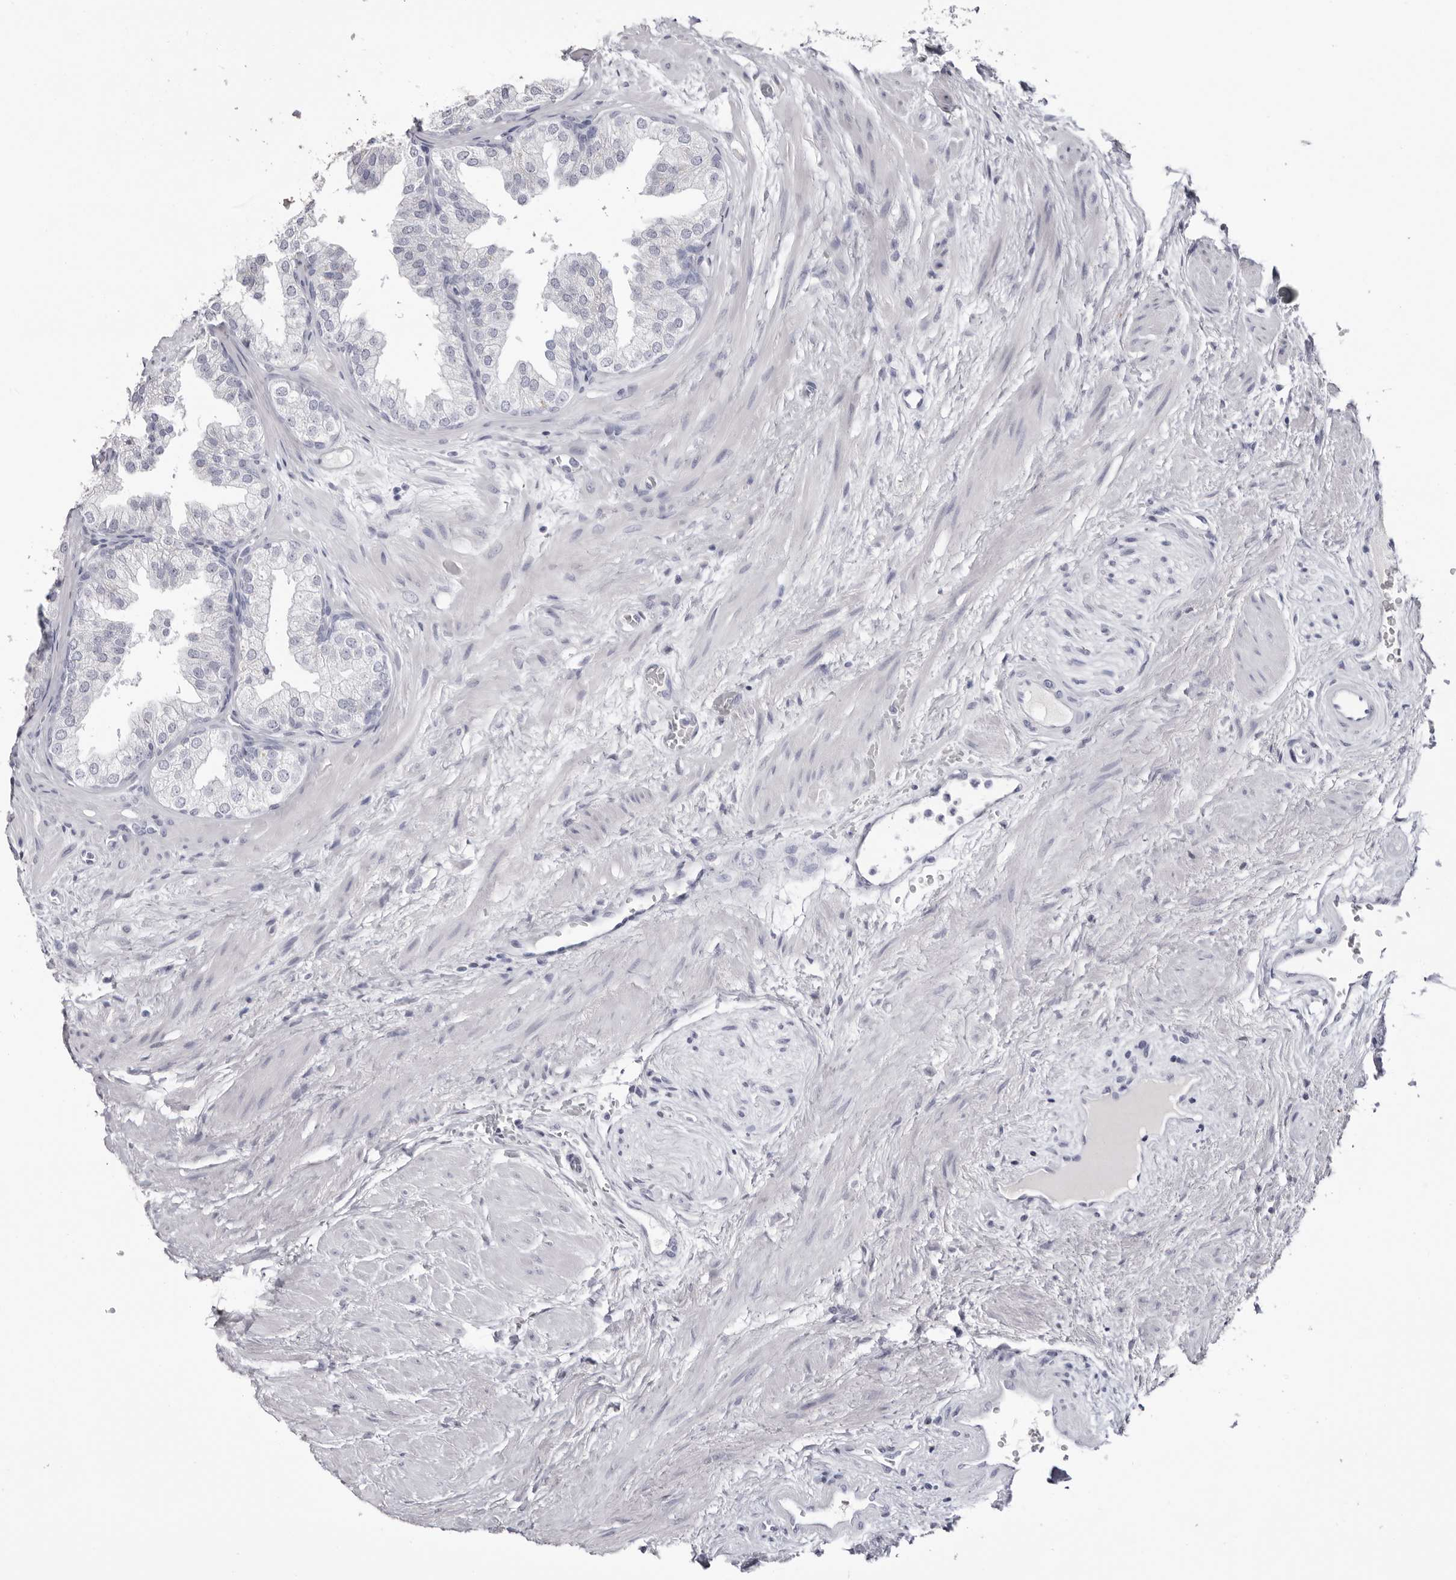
{"staining": {"intensity": "negative", "quantity": "none", "location": "none"}, "tissue": "prostate", "cell_type": "Glandular cells", "image_type": "normal", "snomed": [{"axis": "morphology", "description": "Normal tissue, NOS"}, {"axis": "topography", "description": "Prostate"}], "caption": "Immunohistochemical staining of unremarkable human prostate shows no significant expression in glandular cells.", "gene": "LPO", "patient": {"sex": "male", "age": 48}}